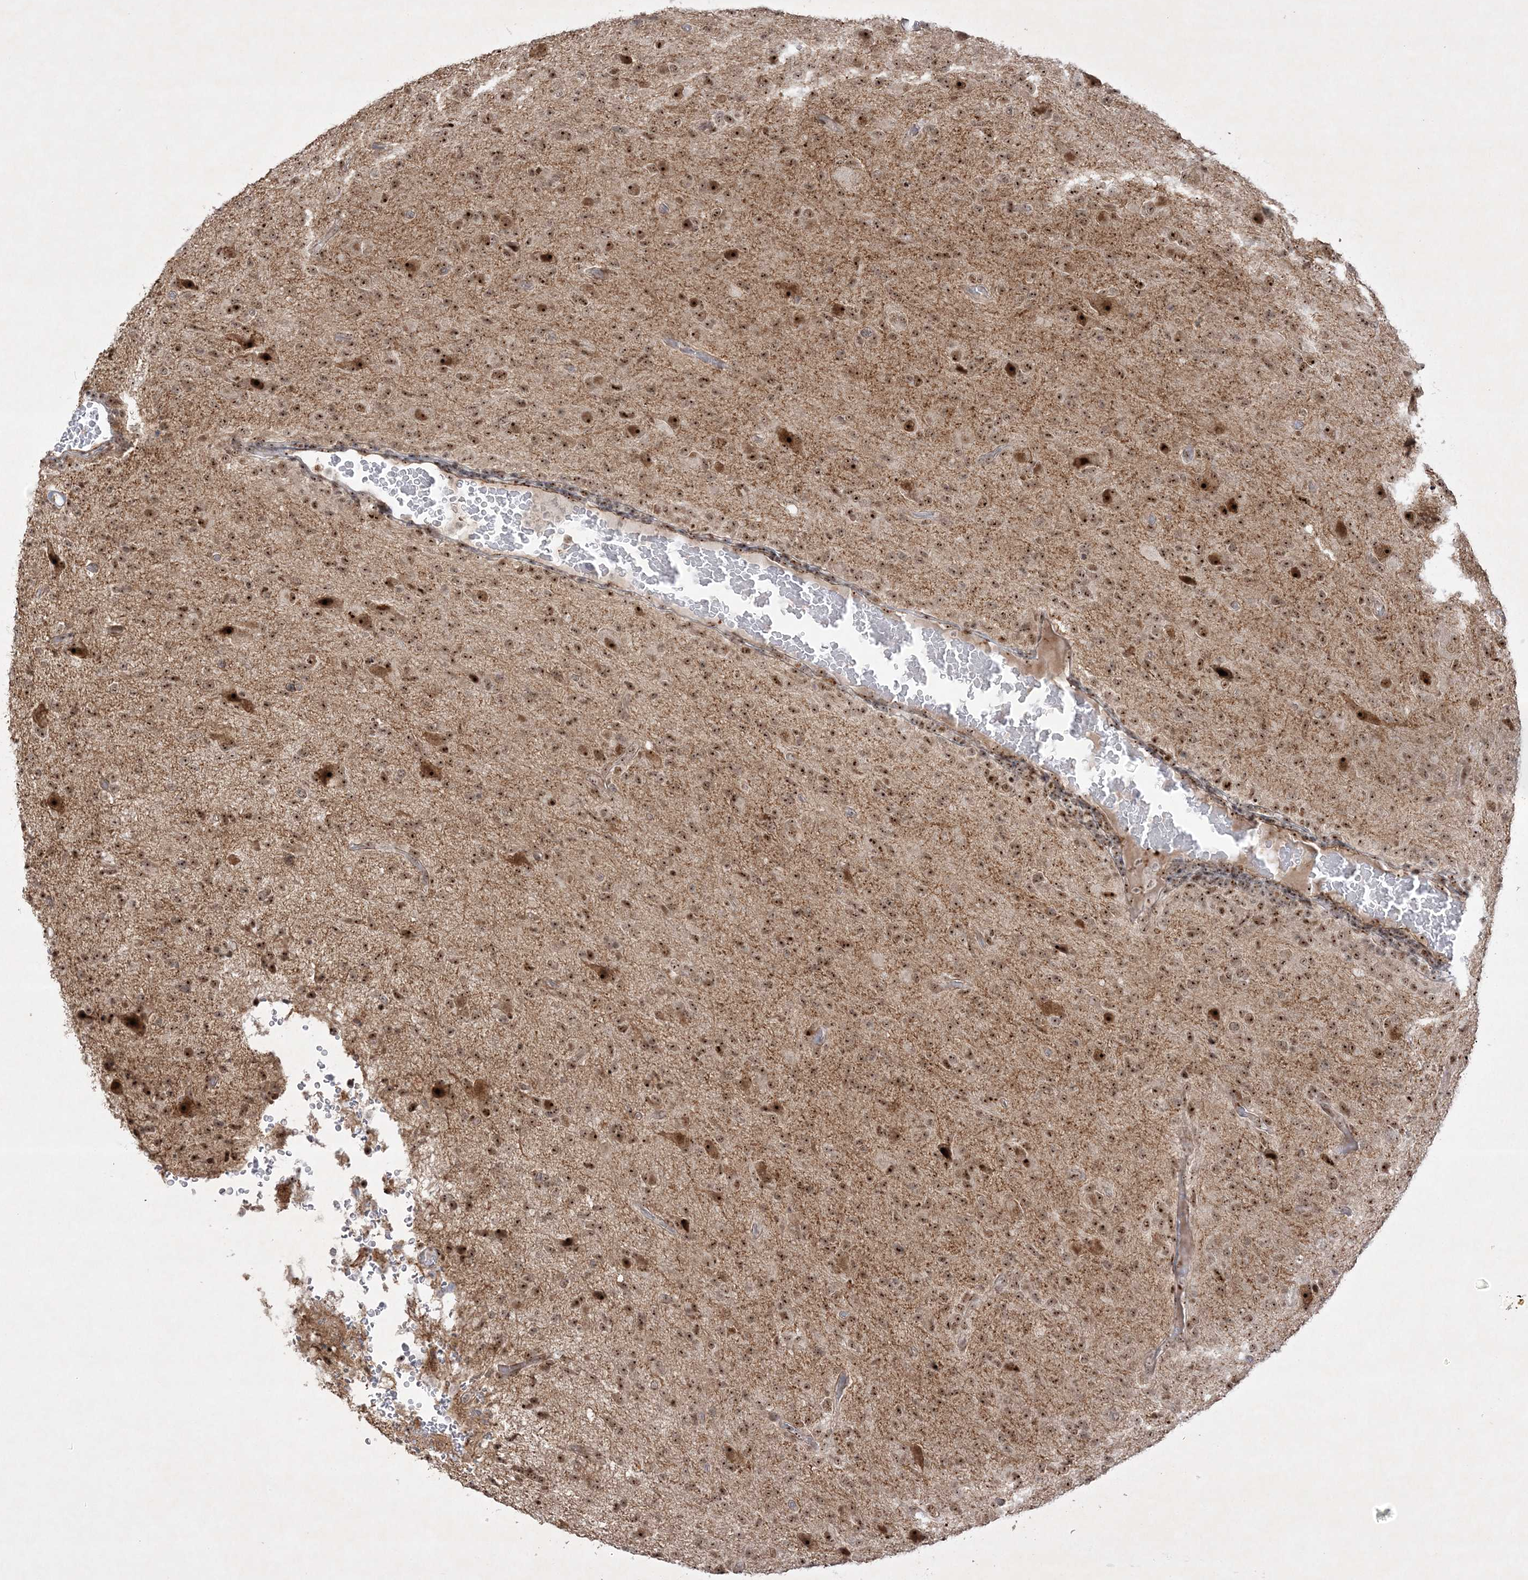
{"staining": {"intensity": "moderate", "quantity": ">75%", "location": "nuclear"}, "tissue": "glioma", "cell_type": "Tumor cells", "image_type": "cancer", "snomed": [{"axis": "morphology", "description": "Glioma, malignant, High grade"}, {"axis": "topography", "description": "Brain"}], "caption": "Glioma was stained to show a protein in brown. There is medium levels of moderate nuclear expression in about >75% of tumor cells.", "gene": "NPM3", "patient": {"sex": "female", "age": 57}}